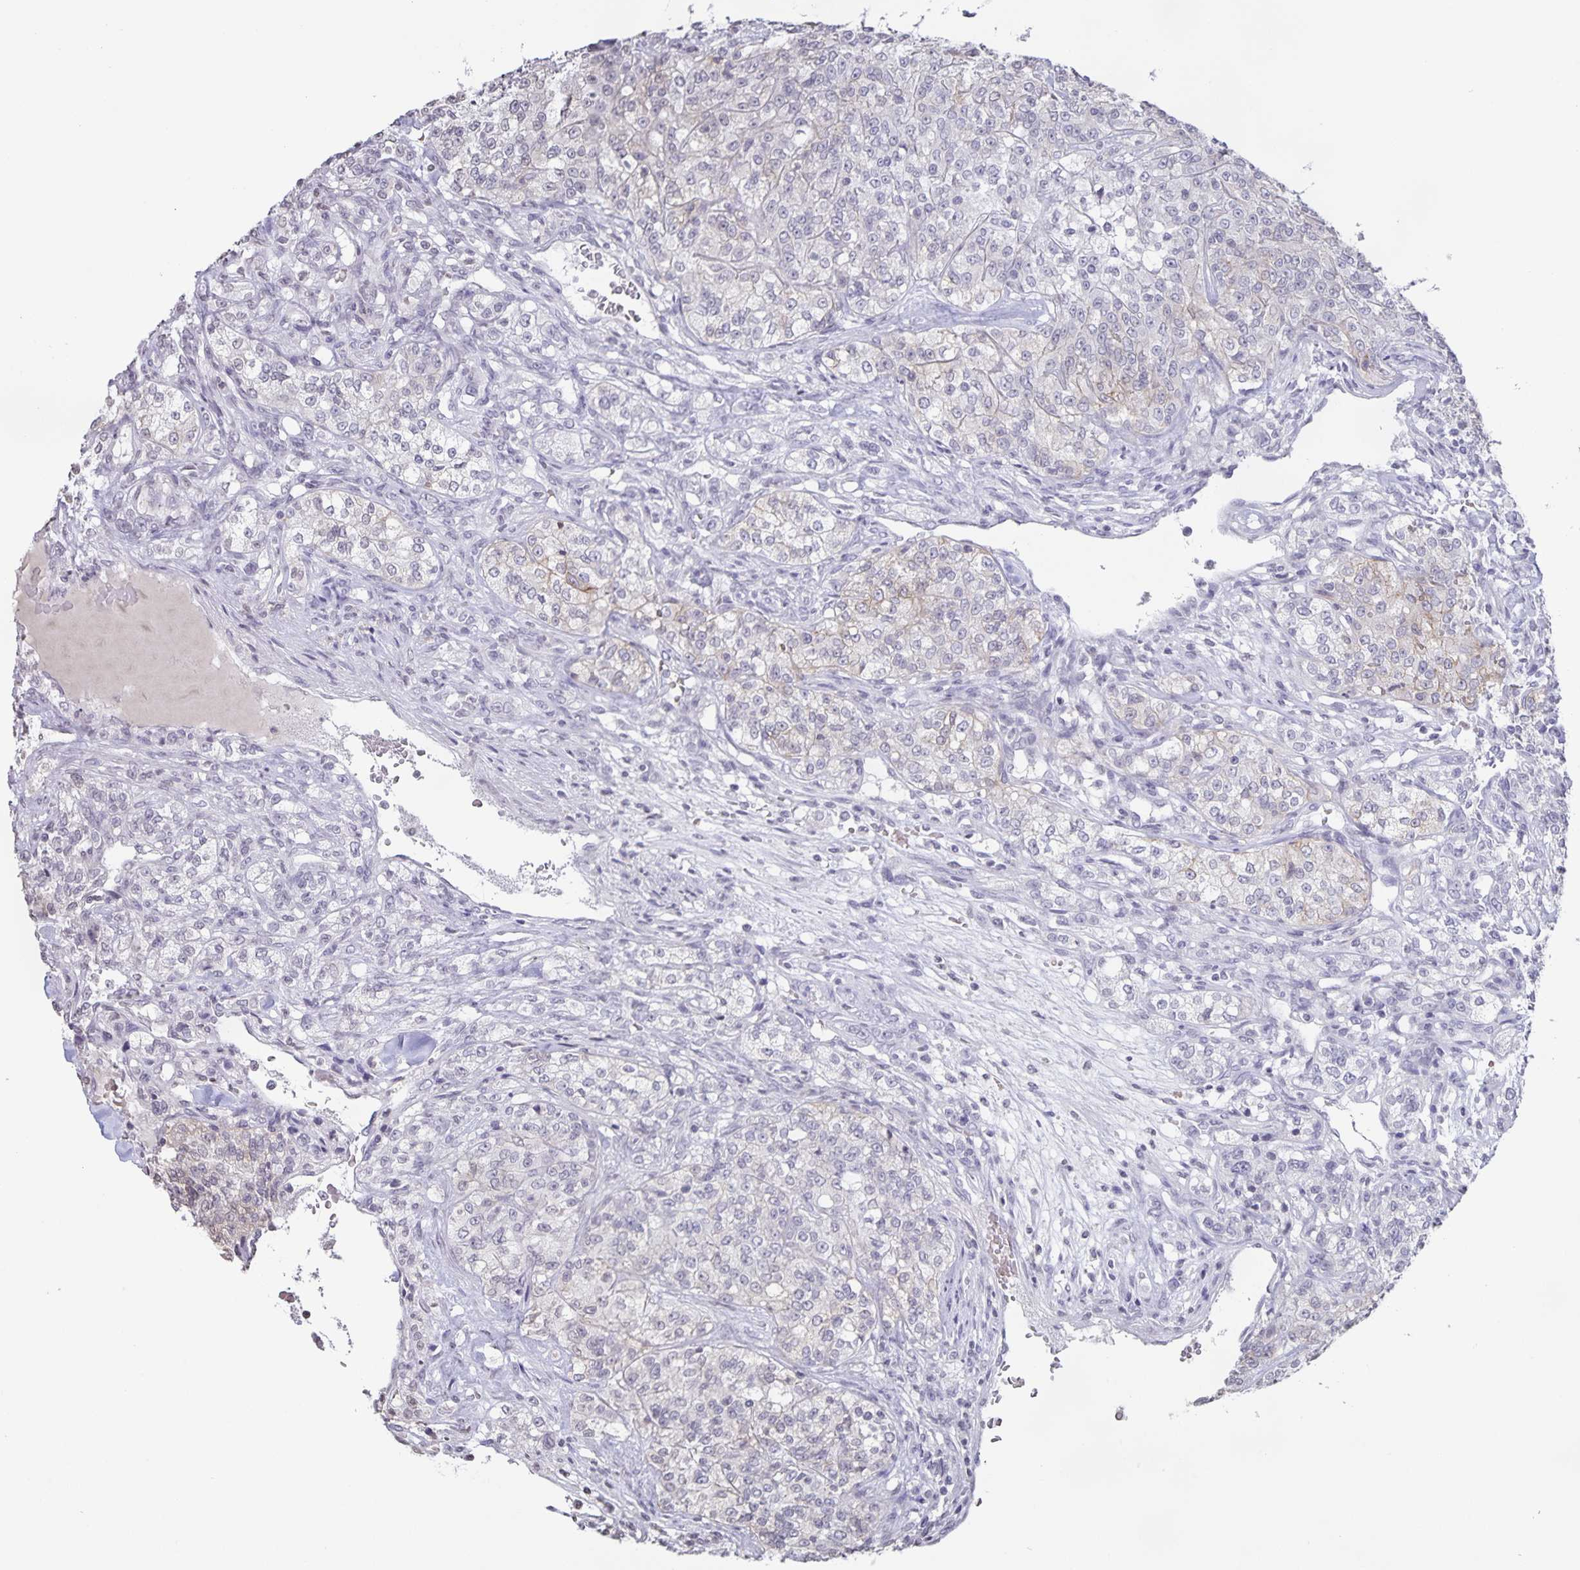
{"staining": {"intensity": "negative", "quantity": "none", "location": "none"}, "tissue": "renal cancer", "cell_type": "Tumor cells", "image_type": "cancer", "snomed": [{"axis": "morphology", "description": "Adenocarcinoma, NOS"}, {"axis": "topography", "description": "Kidney"}], "caption": "Immunohistochemistry (IHC) photomicrograph of neoplastic tissue: human adenocarcinoma (renal) stained with DAB shows no significant protein positivity in tumor cells. (DAB (3,3'-diaminobenzidine) immunohistochemistry (IHC) visualized using brightfield microscopy, high magnification).", "gene": "AQP4", "patient": {"sex": "female", "age": 63}}